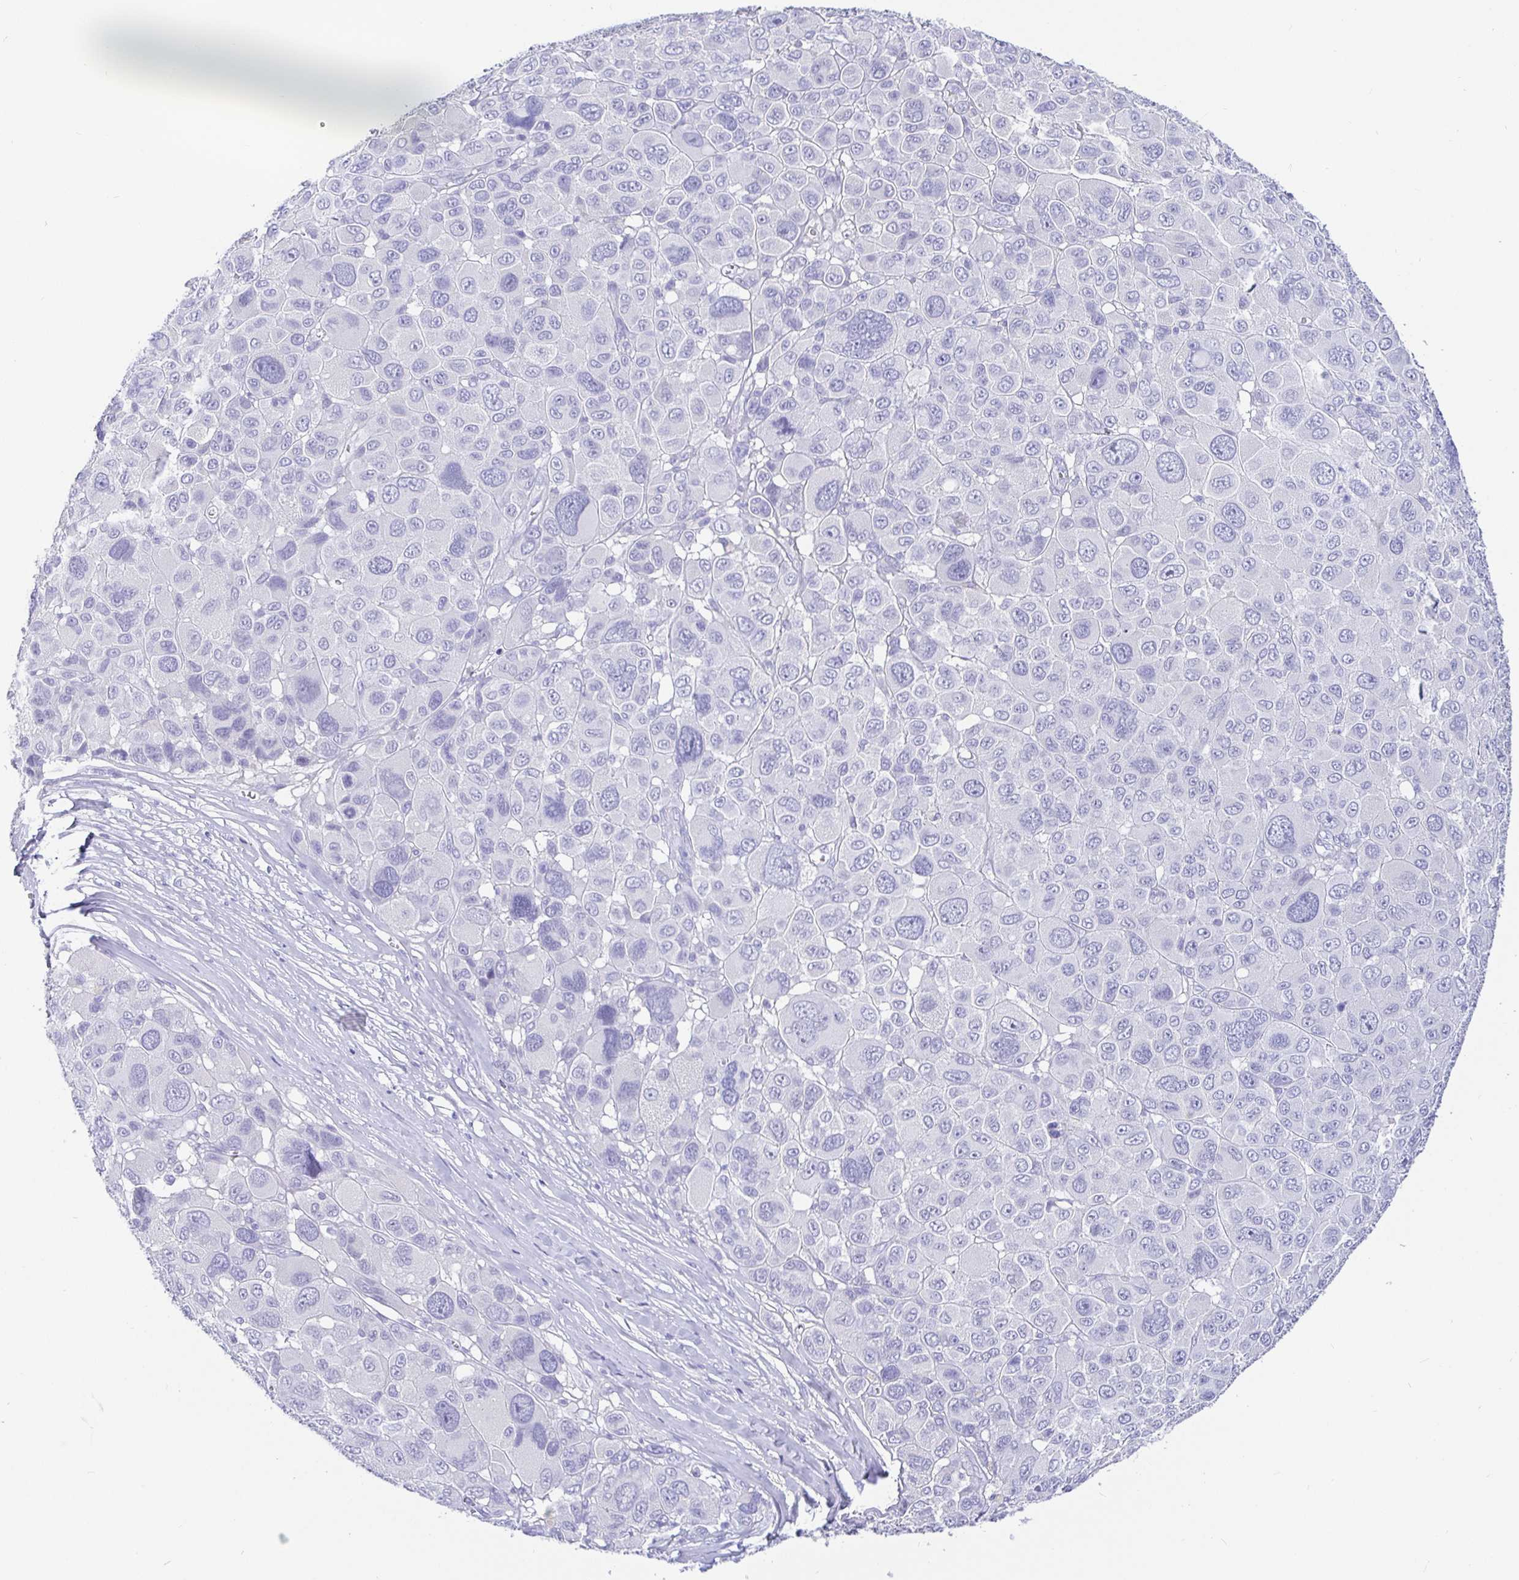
{"staining": {"intensity": "negative", "quantity": "none", "location": "none"}, "tissue": "melanoma", "cell_type": "Tumor cells", "image_type": "cancer", "snomed": [{"axis": "morphology", "description": "Malignant melanoma, NOS"}, {"axis": "topography", "description": "Skin"}], "caption": "Melanoma was stained to show a protein in brown. There is no significant positivity in tumor cells.", "gene": "TPTE", "patient": {"sex": "female", "age": 66}}